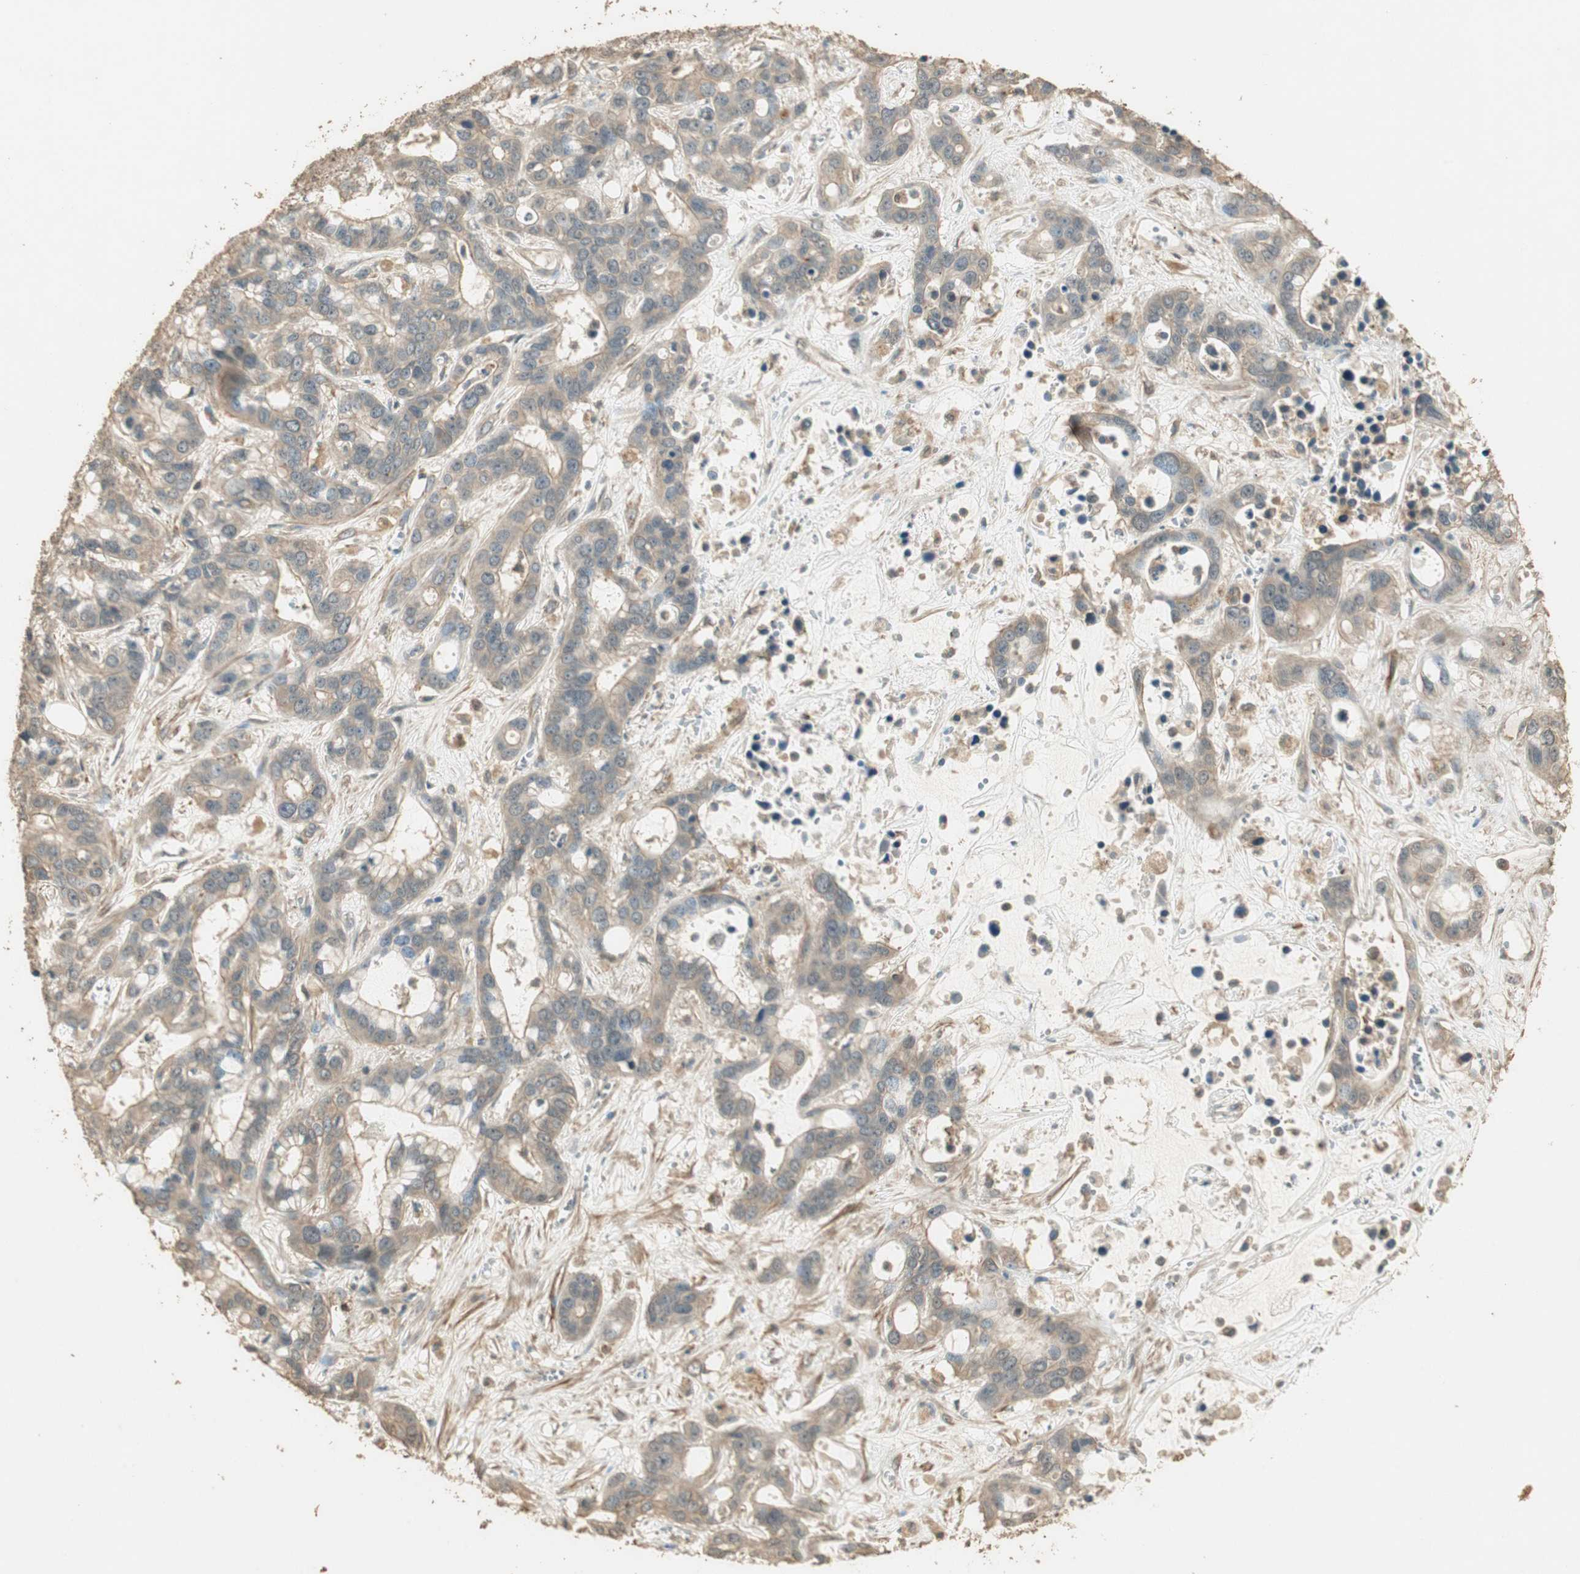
{"staining": {"intensity": "weak", "quantity": "<25%", "location": "cytoplasmic/membranous"}, "tissue": "liver cancer", "cell_type": "Tumor cells", "image_type": "cancer", "snomed": [{"axis": "morphology", "description": "Cholangiocarcinoma"}, {"axis": "topography", "description": "Liver"}], "caption": "IHC of human cholangiocarcinoma (liver) demonstrates no staining in tumor cells.", "gene": "USP2", "patient": {"sex": "female", "age": 65}}